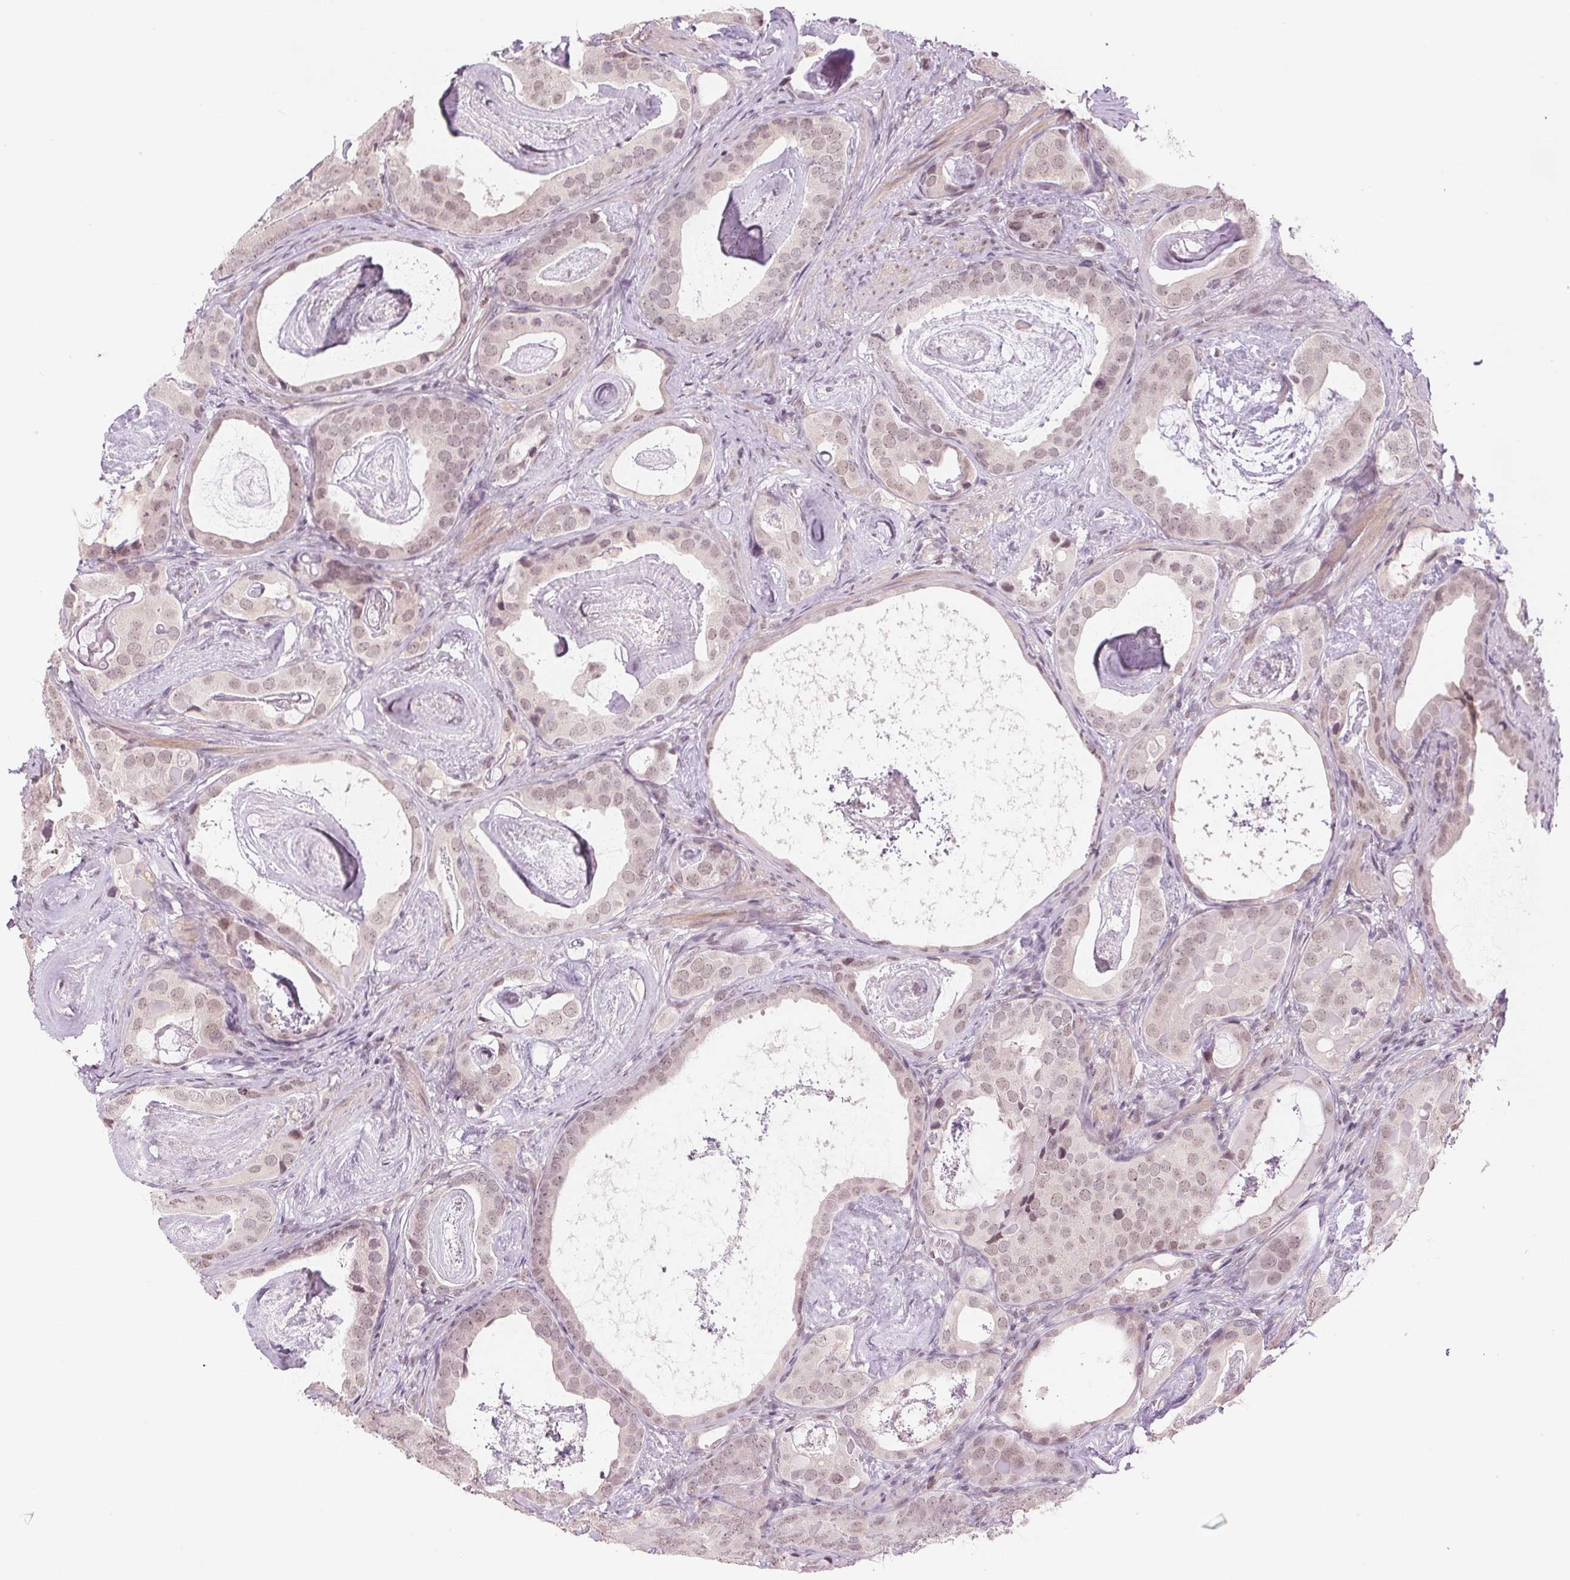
{"staining": {"intensity": "weak", "quantity": "25%-75%", "location": "nuclear"}, "tissue": "prostate cancer", "cell_type": "Tumor cells", "image_type": "cancer", "snomed": [{"axis": "morphology", "description": "Adenocarcinoma, Low grade"}, {"axis": "topography", "description": "Prostate and seminal vesicle, NOS"}], "caption": "IHC of human prostate cancer displays low levels of weak nuclear positivity in about 25%-75% of tumor cells. The protein is shown in brown color, while the nuclei are stained blue.", "gene": "DEK", "patient": {"sex": "male", "age": 71}}